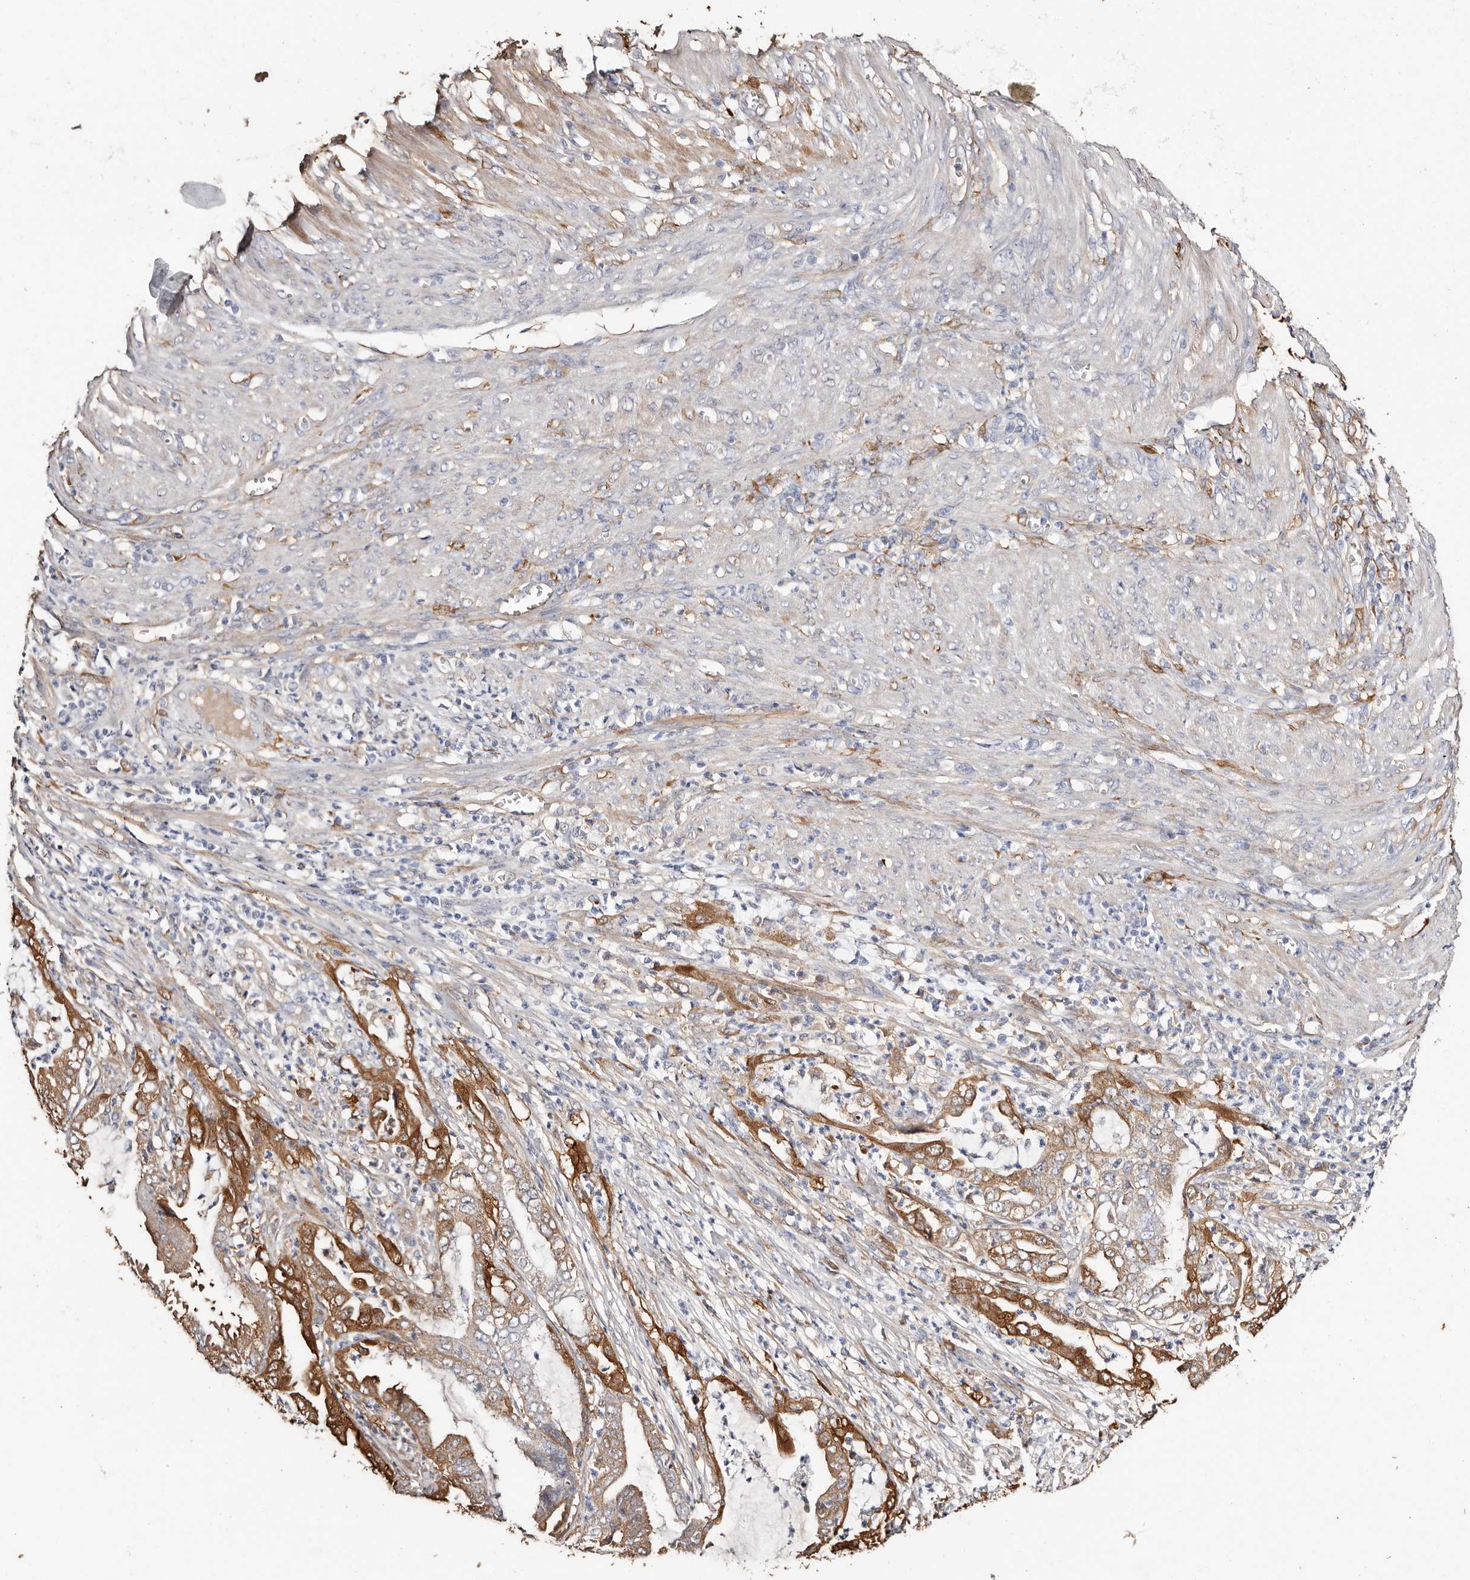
{"staining": {"intensity": "strong", "quantity": "25%-75%", "location": "cytoplasmic/membranous"}, "tissue": "endometrial cancer", "cell_type": "Tumor cells", "image_type": "cancer", "snomed": [{"axis": "morphology", "description": "Adenocarcinoma, NOS"}, {"axis": "topography", "description": "Endometrium"}], "caption": "Endometrial cancer stained for a protein (brown) reveals strong cytoplasmic/membranous positive expression in about 25%-75% of tumor cells.", "gene": "TGM2", "patient": {"sex": "female", "age": 51}}